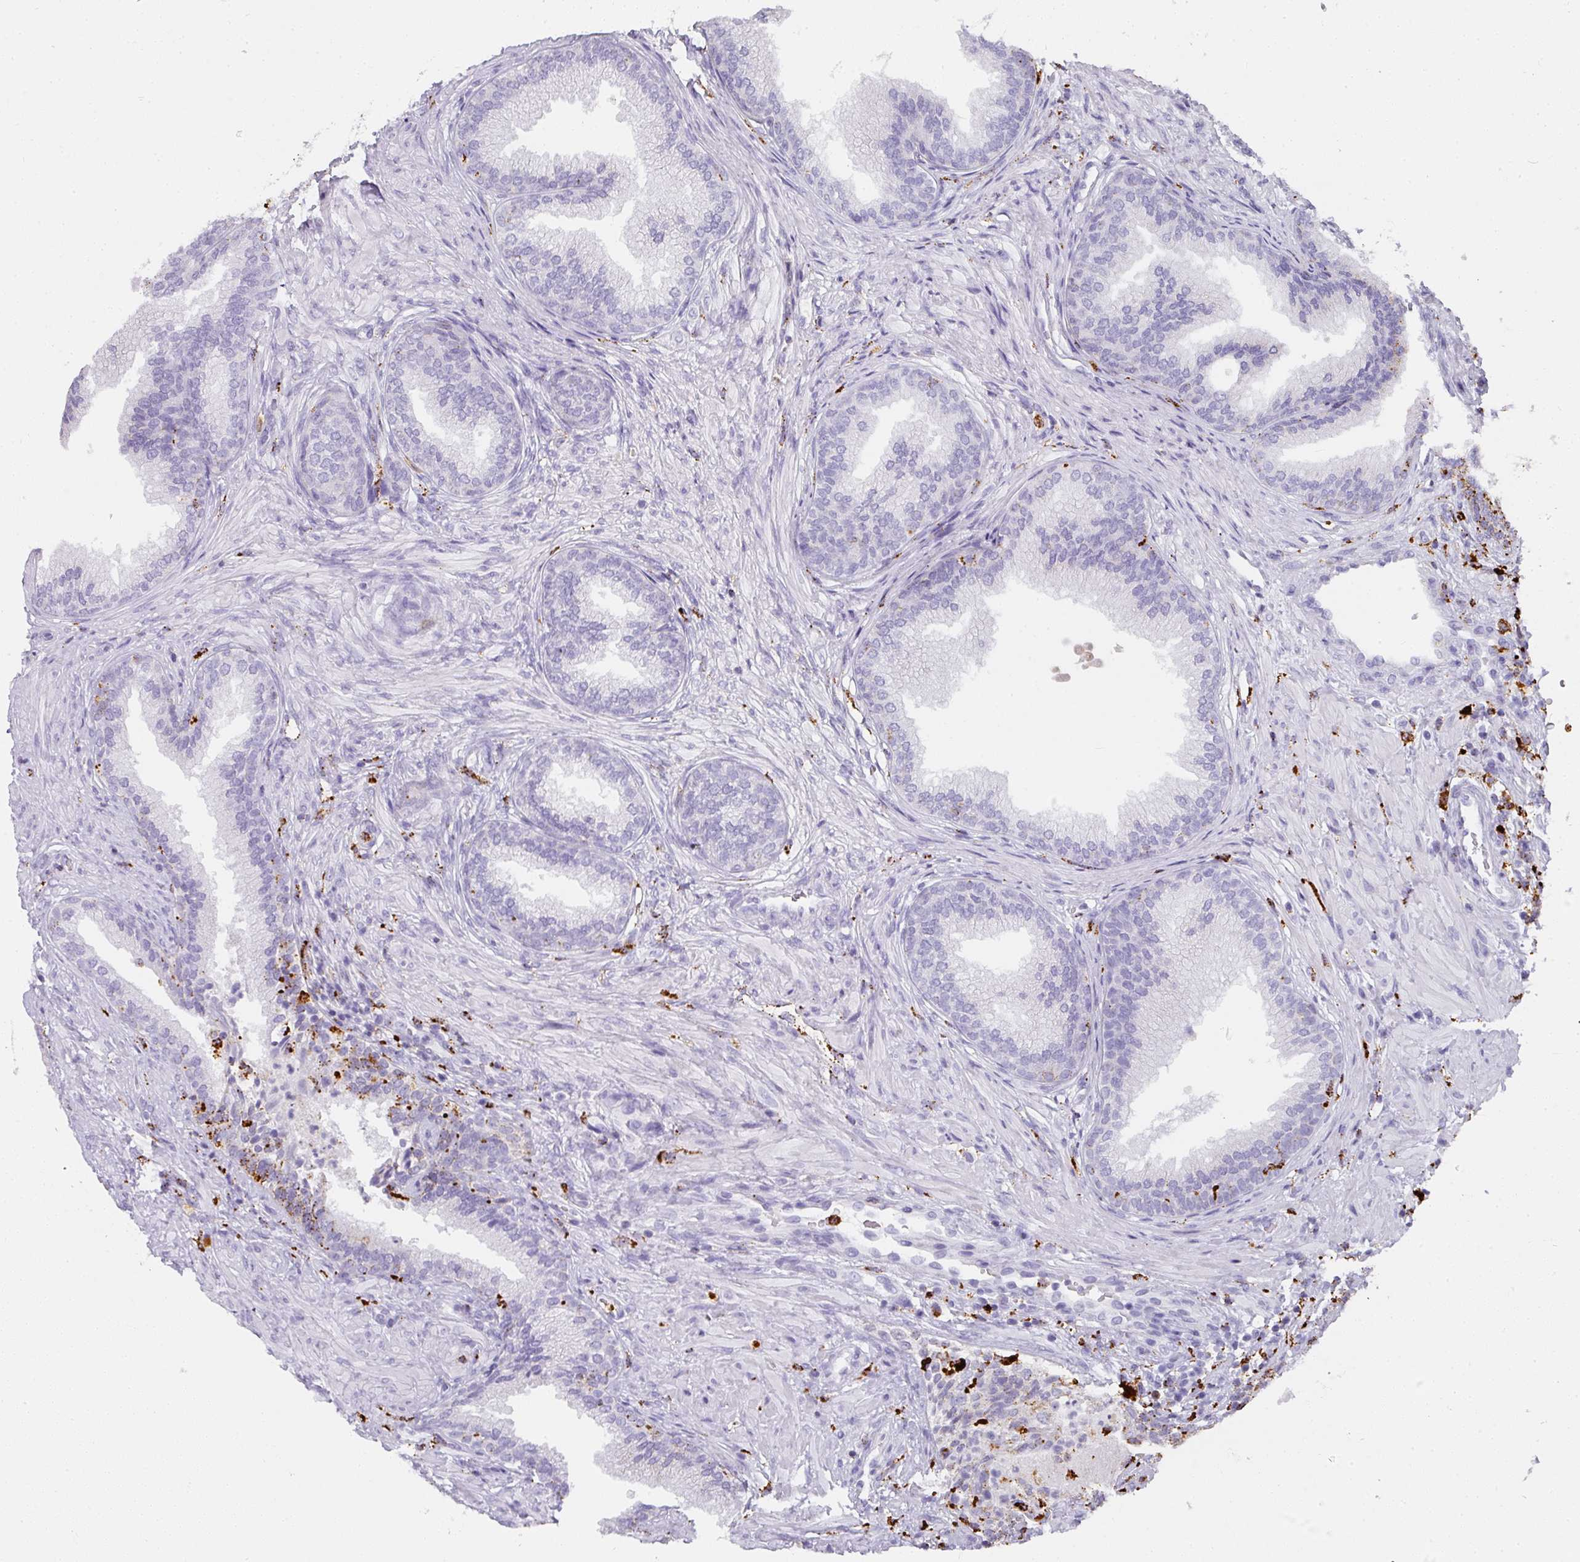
{"staining": {"intensity": "moderate", "quantity": "25%-75%", "location": "cytoplasmic/membranous"}, "tissue": "prostate", "cell_type": "Glandular cells", "image_type": "normal", "snomed": [{"axis": "morphology", "description": "Normal tissue, NOS"}, {"axis": "topography", "description": "Prostate"}], "caption": "This micrograph exhibits immunohistochemistry (IHC) staining of unremarkable human prostate, with medium moderate cytoplasmic/membranous staining in approximately 25%-75% of glandular cells.", "gene": "MMACHC", "patient": {"sex": "male", "age": 76}}